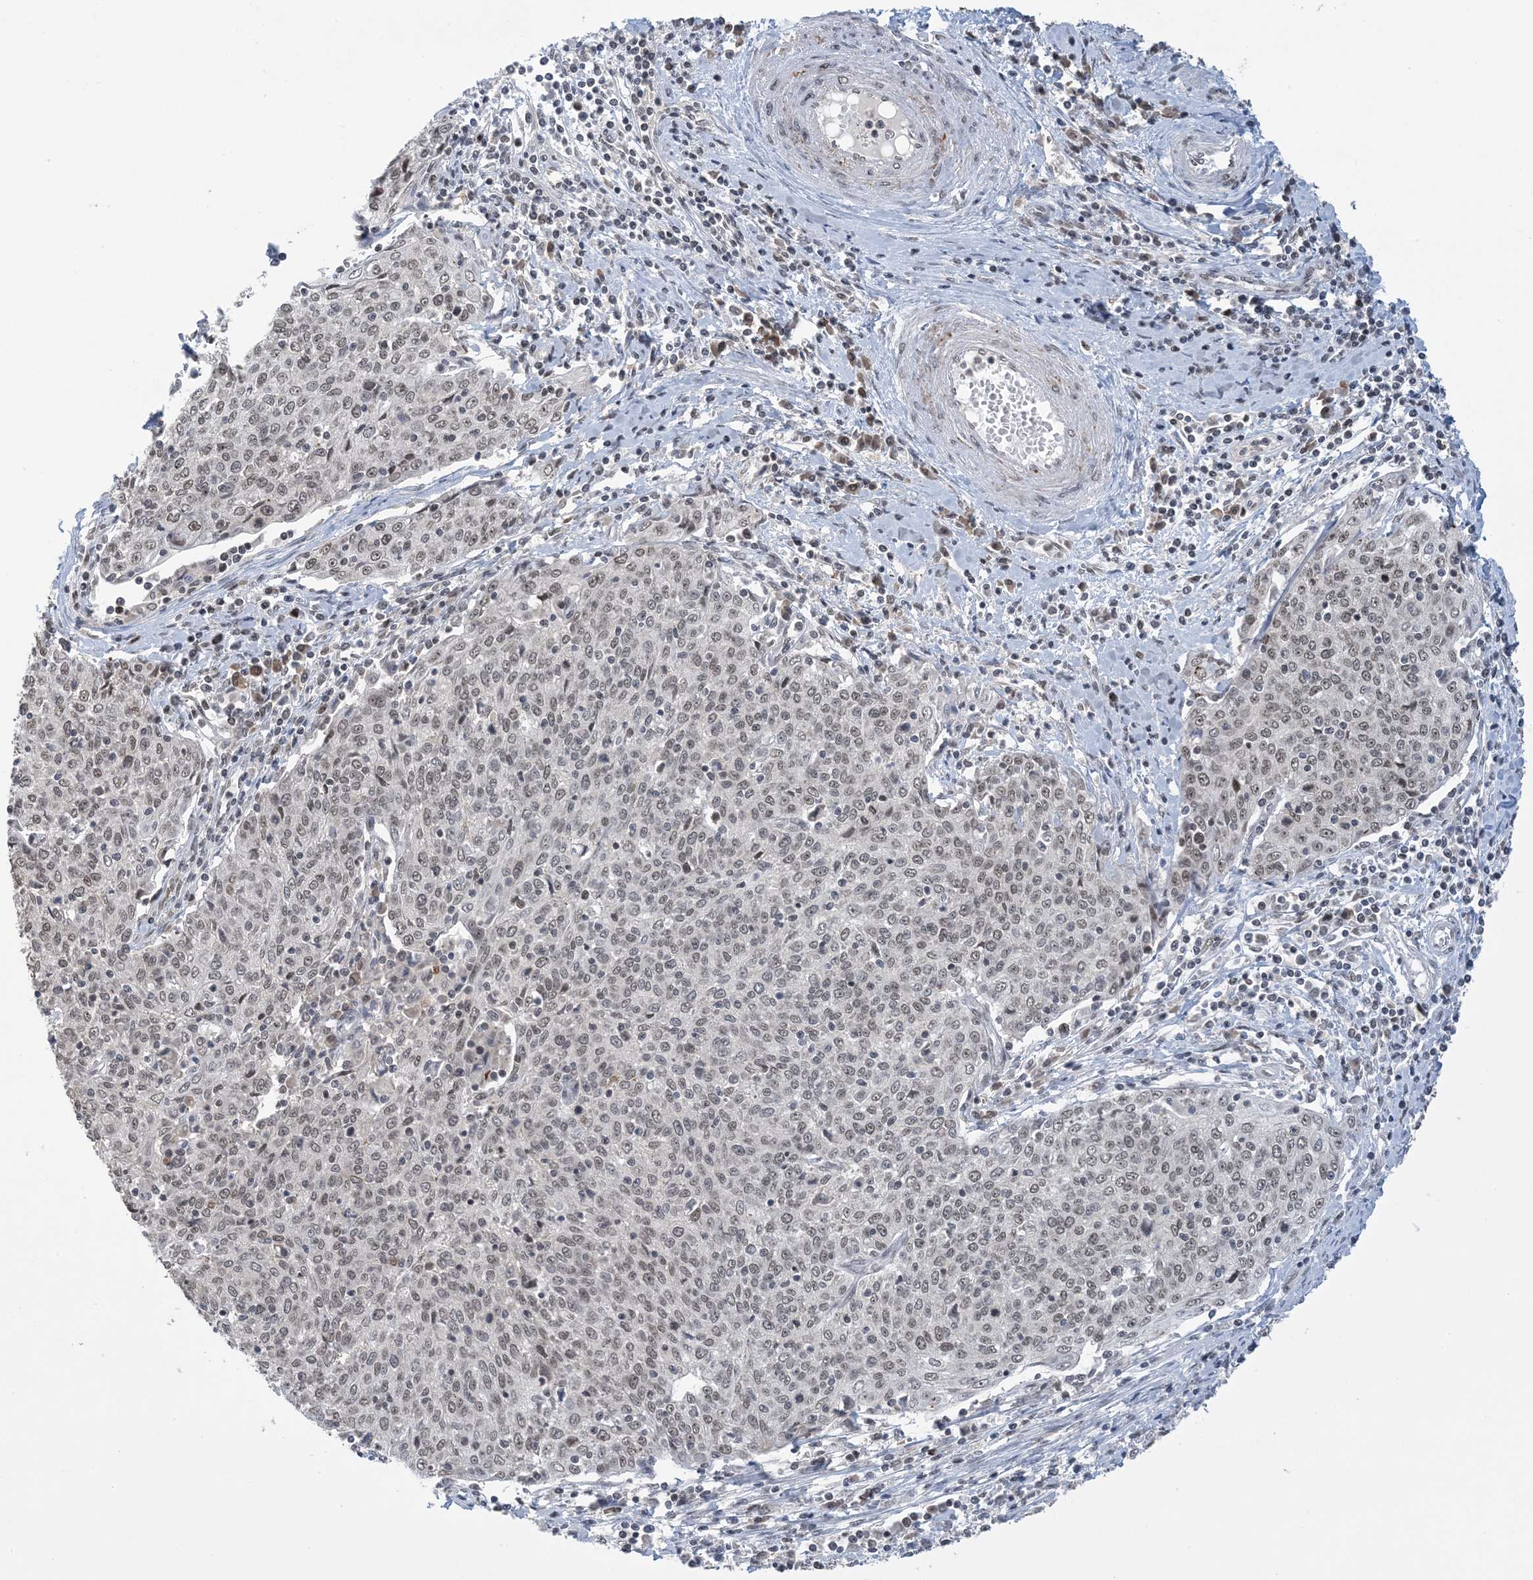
{"staining": {"intensity": "weak", "quantity": "25%-75%", "location": "nuclear"}, "tissue": "cervical cancer", "cell_type": "Tumor cells", "image_type": "cancer", "snomed": [{"axis": "morphology", "description": "Squamous cell carcinoma, NOS"}, {"axis": "topography", "description": "Cervix"}], "caption": "High-magnification brightfield microscopy of squamous cell carcinoma (cervical) stained with DAB (brown) and counterstained with hematoxylin (blue). tumor cells exhibit weak nuclear positivity is seen in approximately25%-75% of cells. (IHC, brightfield microscopy, high magnification).", "gene": "ACYP2", "patient": {"sex": "female", "age": 48}}